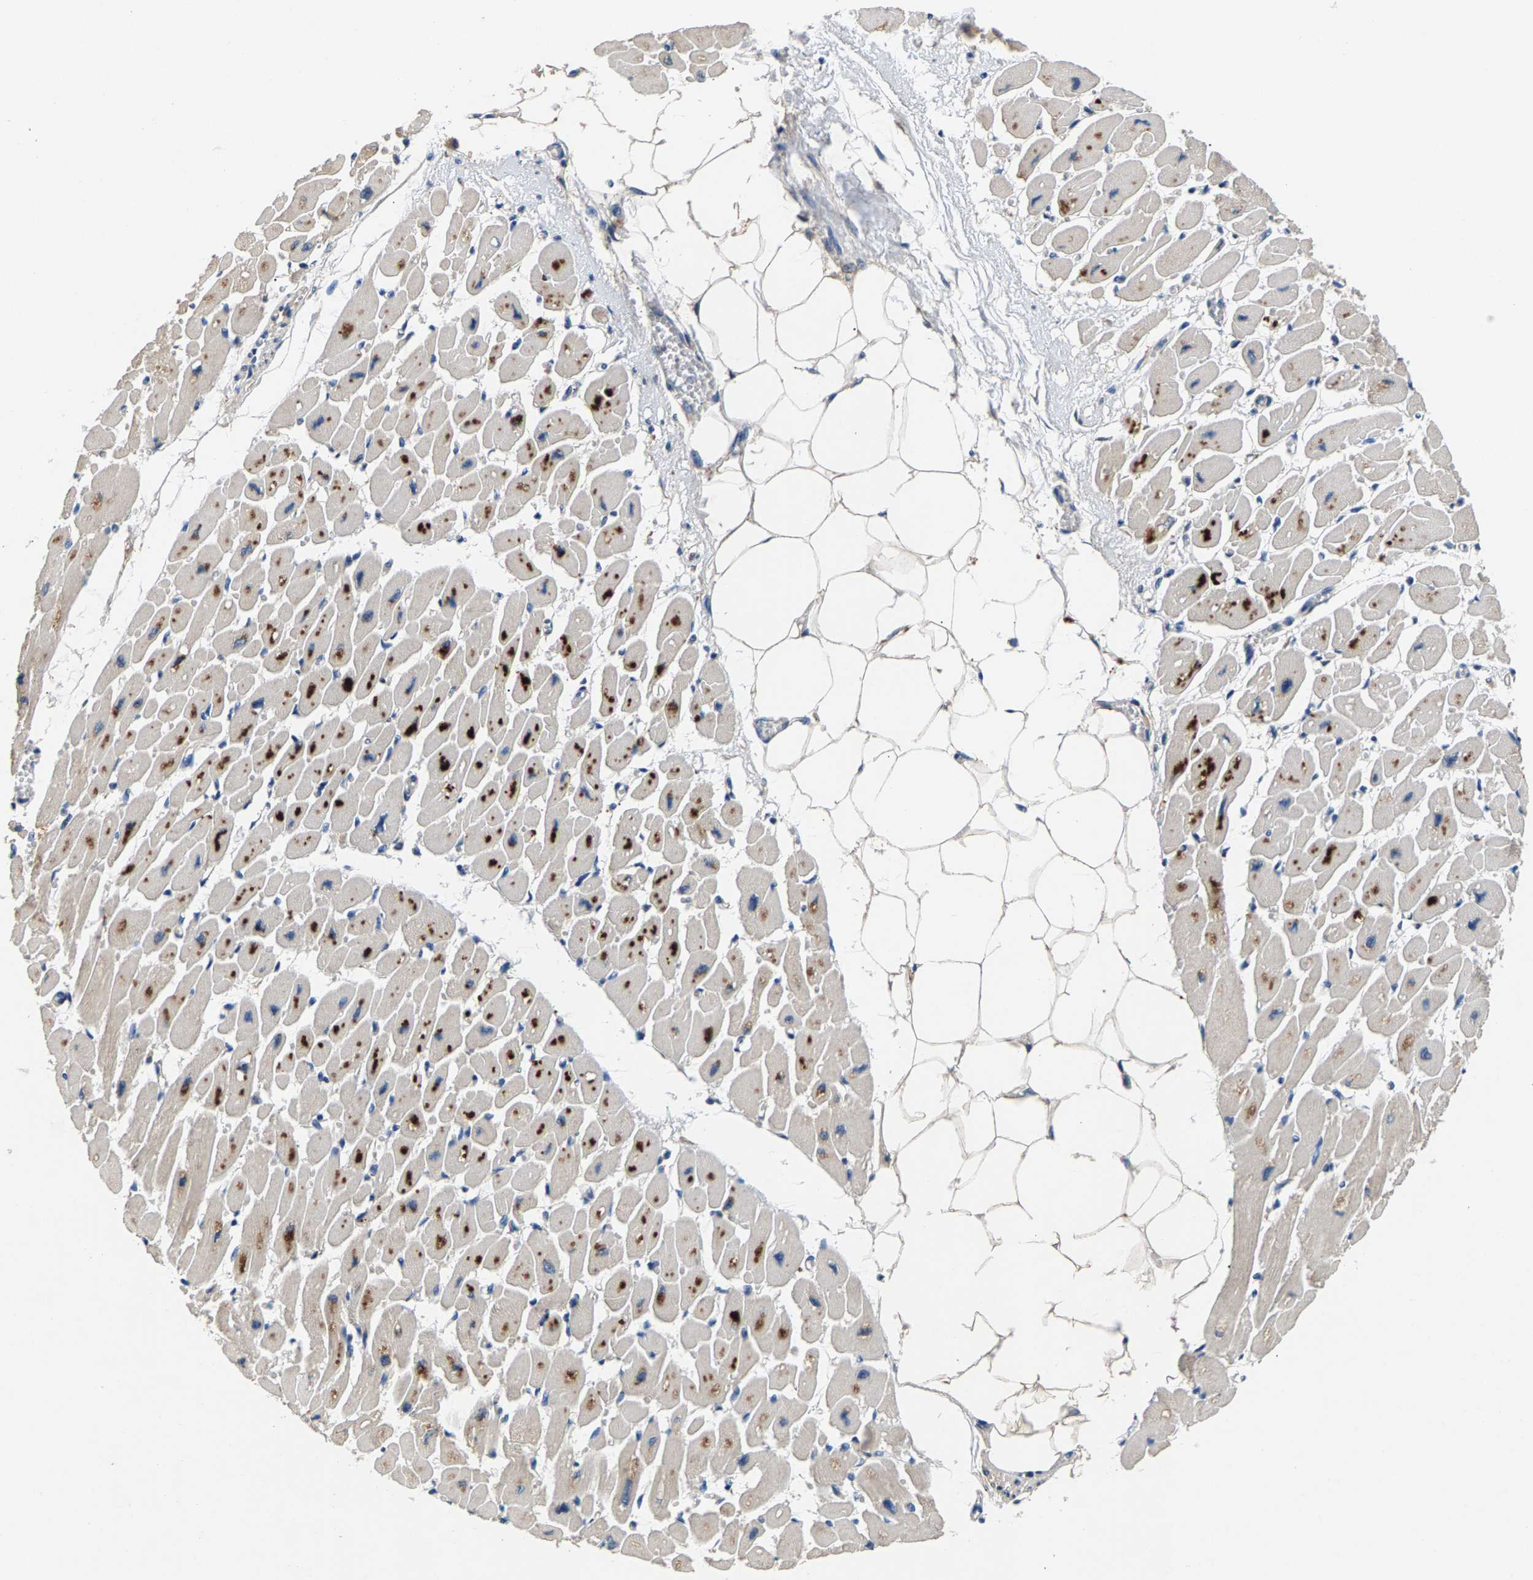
{"staining": {"intensity": "moderate", "quantity": ">75%", "location": "cytoplasmic/membranous"}, "tissue": "heart muscle", "cell_type": "Cardiomyocytes", "image_type": "normal", "snomed": [{"axis": "morphology", "description": "Normal tissue, NOS"}, {"axis": "topography", "description": "Heart"}], "caption": "Protein expression analysis of unremarkable human heart muscle reveals moderate cytoplasmic/membranous positivity in about >75% of cardiomyocytes.", "gene": "NT5C", "patient": {"sex": "female", "age": 54}}